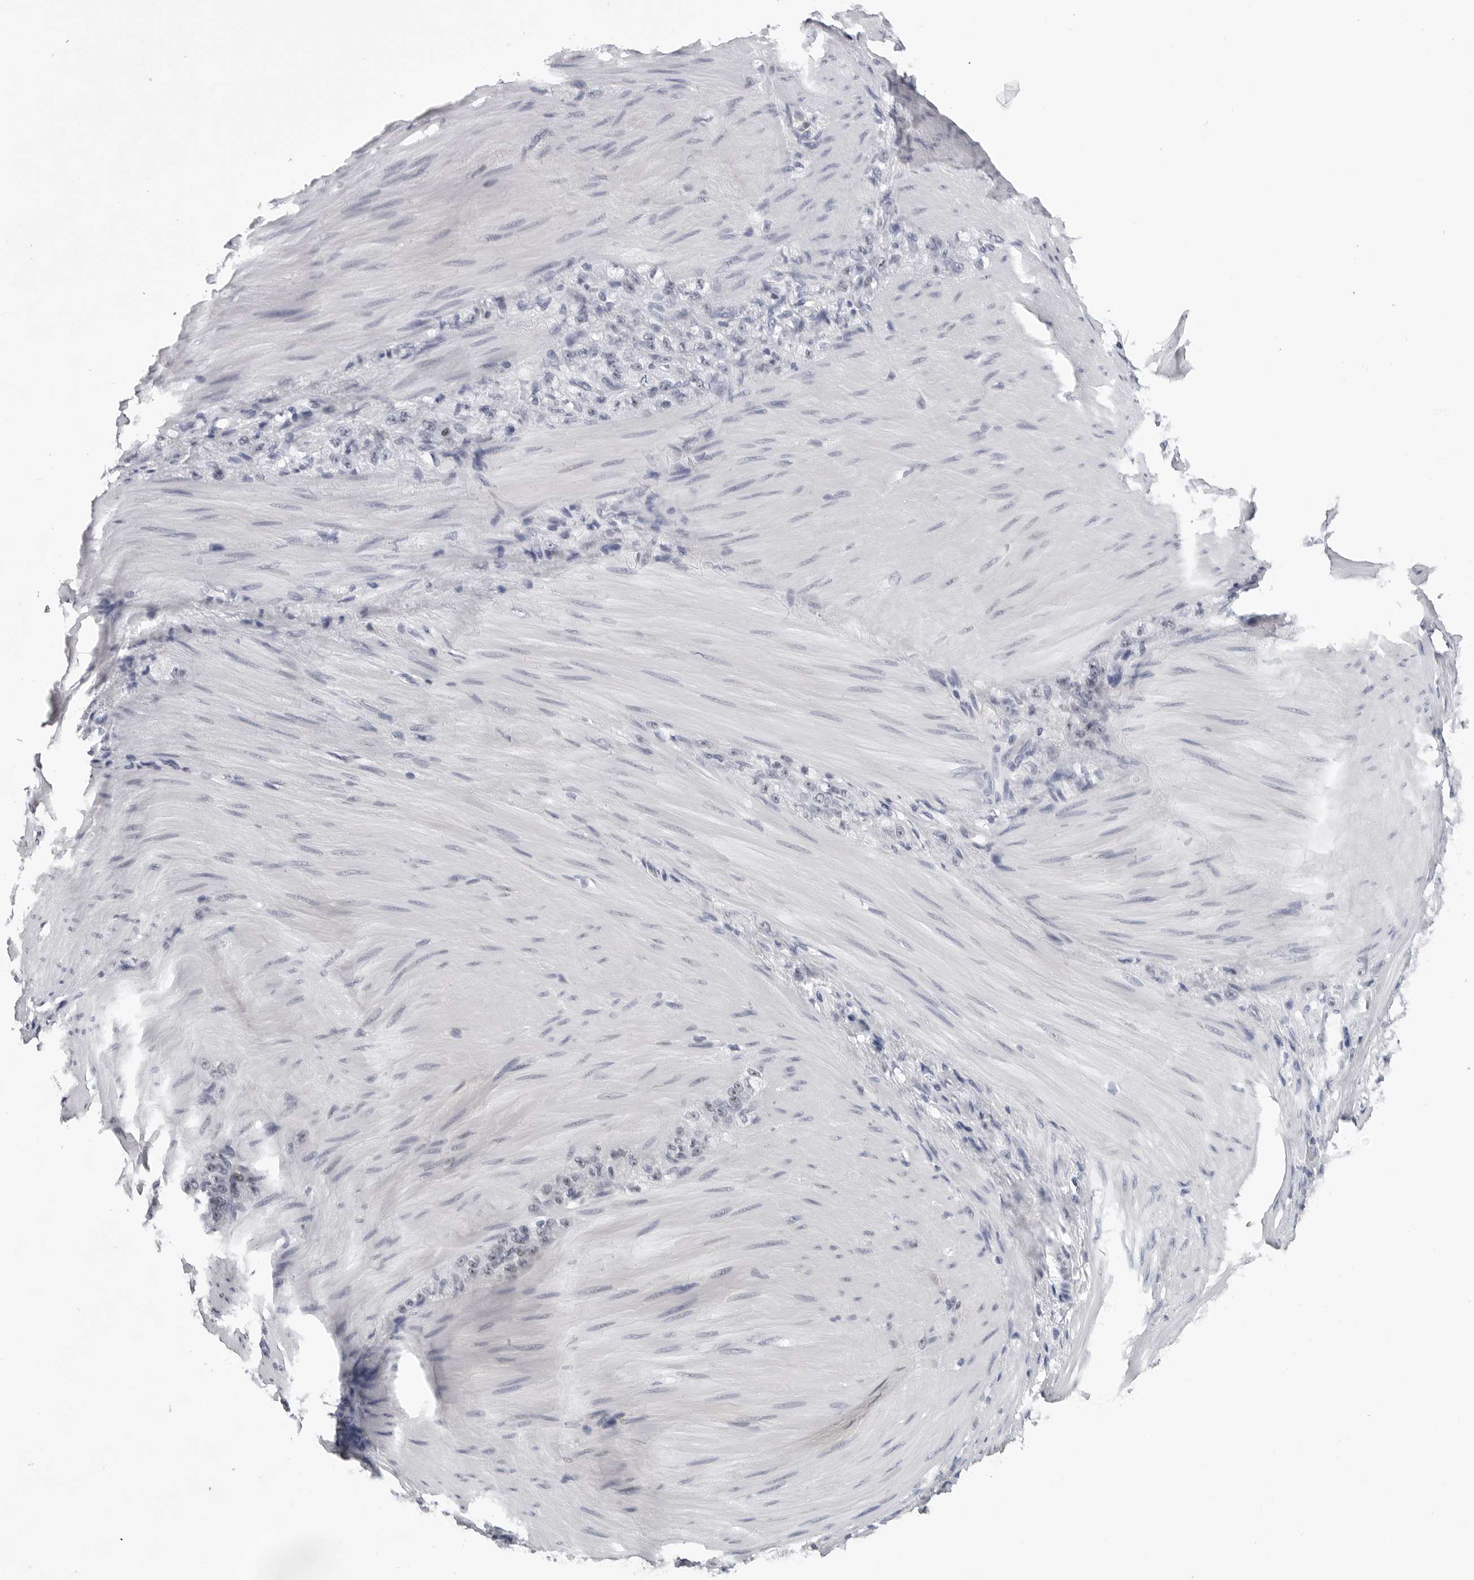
{"staining": {"intensity": "negative", "quantity": "none", "location": "none"}, "tissue": "stomach cancer", "cell_type": "Tumor cells", "image_type": "cancer", "snomed": [{"axis": "morphology", "description": "Normal tissue, NOS"}, {"axis": "morphology", "description": "Adenocarcinoma, NOS"}, {"axis": "topography", "description": "Stomach"}], "caption": "The micrograph demonstrates no staining of tumor cells in stomach adenocarcinoma.", "gene": "GNL2", "patient": {"sex": "male", "age": 82}}